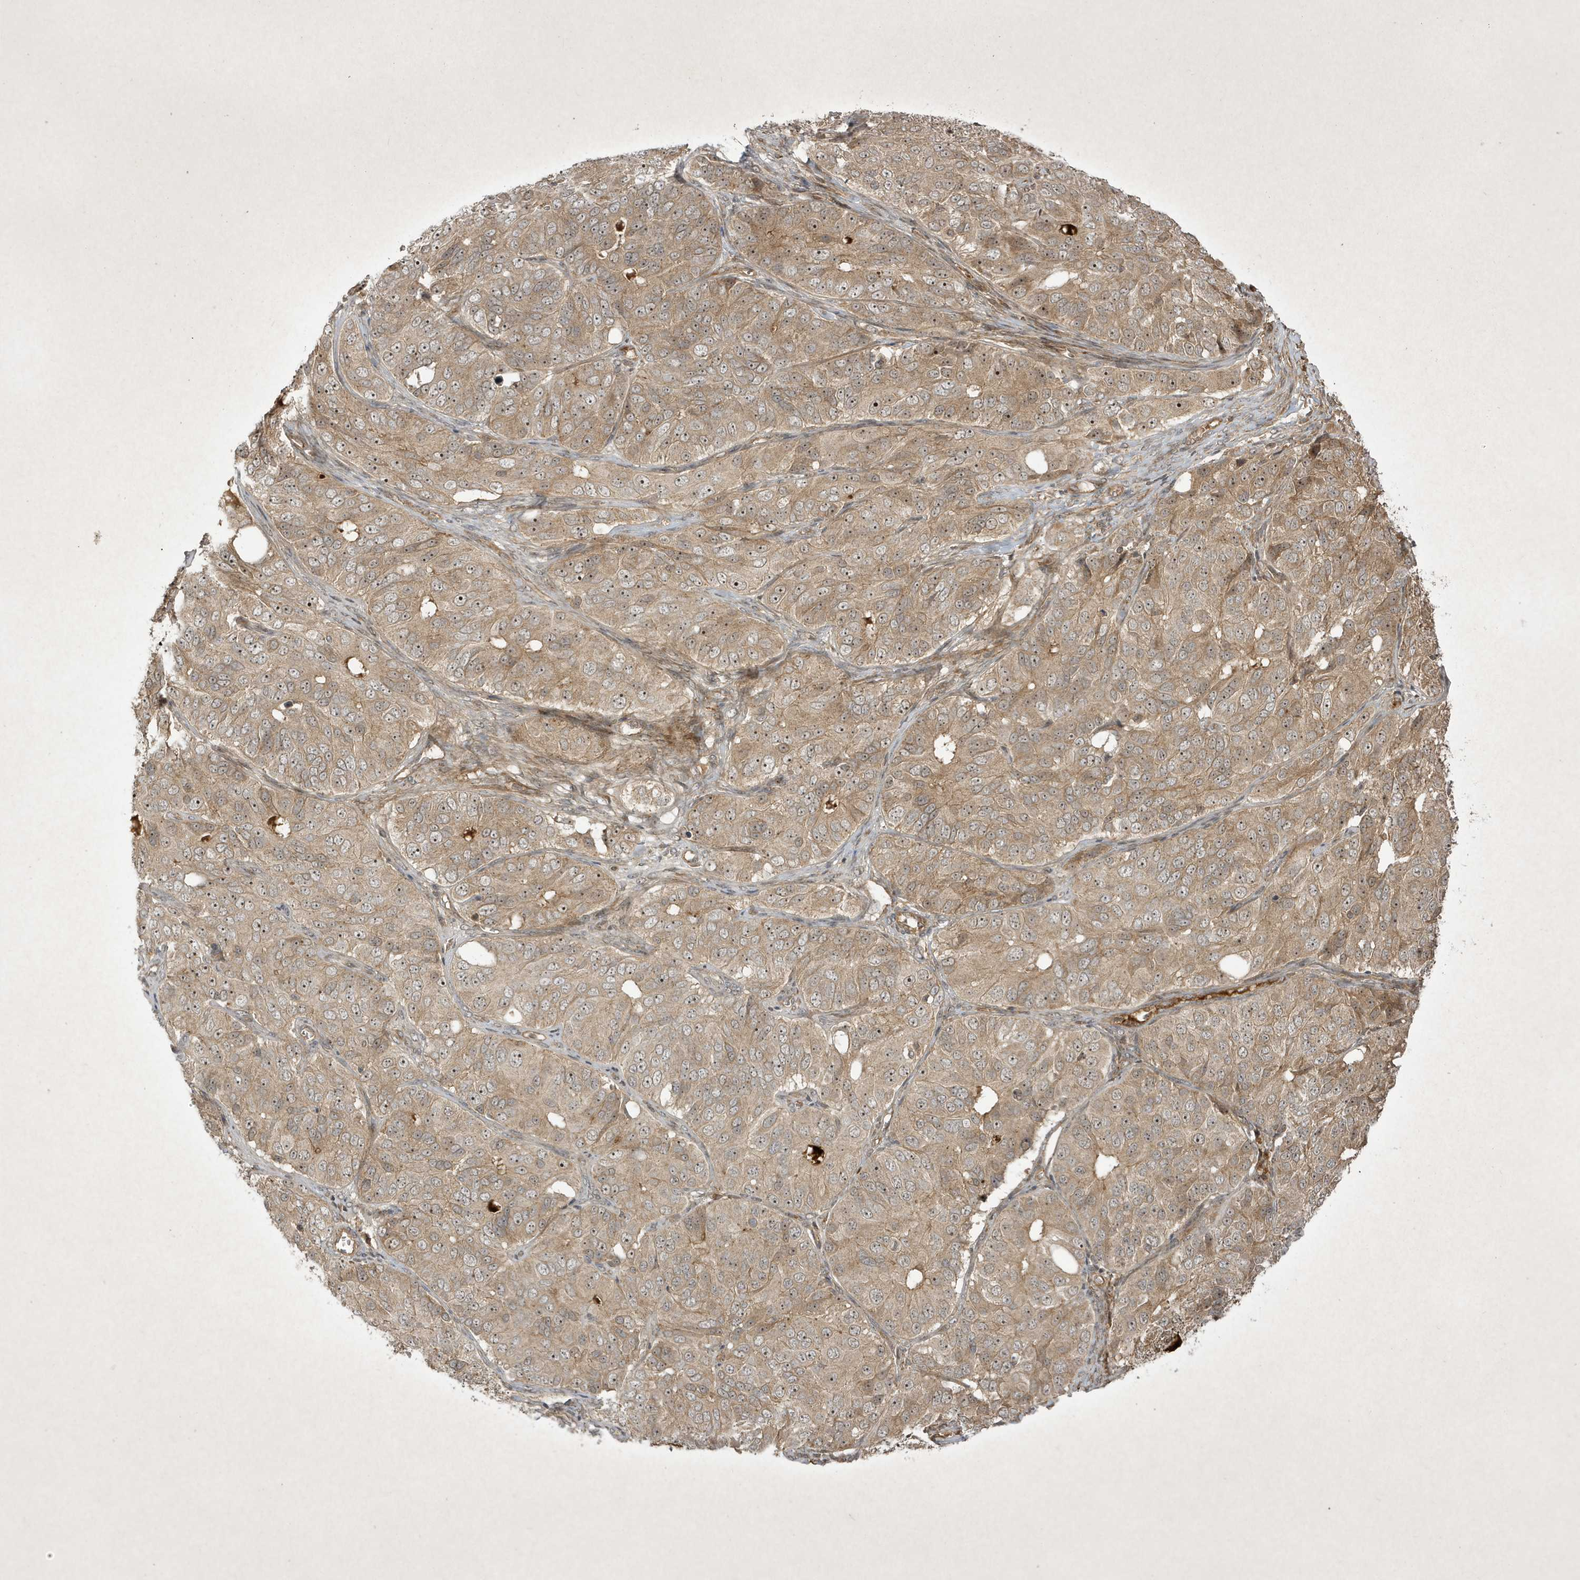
{"staining": {"intensity": "weak", "quantity": ">75%", "location": "cytoplasmic/membranous,nuclear"}, "tissue": "ovarian cancer", "cell_type": "Tumor cells", "image_type": "cancer", "snomed": [{"axis": "morphology", "description": "Carcinoma, endometroid"}, {"axis": "topography", "description": "Ovary"}], "caption": "Immunohistochemistry image of human endometroid carcinoma (ovarian) stained for a protein (brown), which reveals low levels of weak cytoplasmic/membranous and nuclear expression in about >75% of tumor cells.", "gene": "FAM83C", "patient": {"sex": "female", "age": 51}}